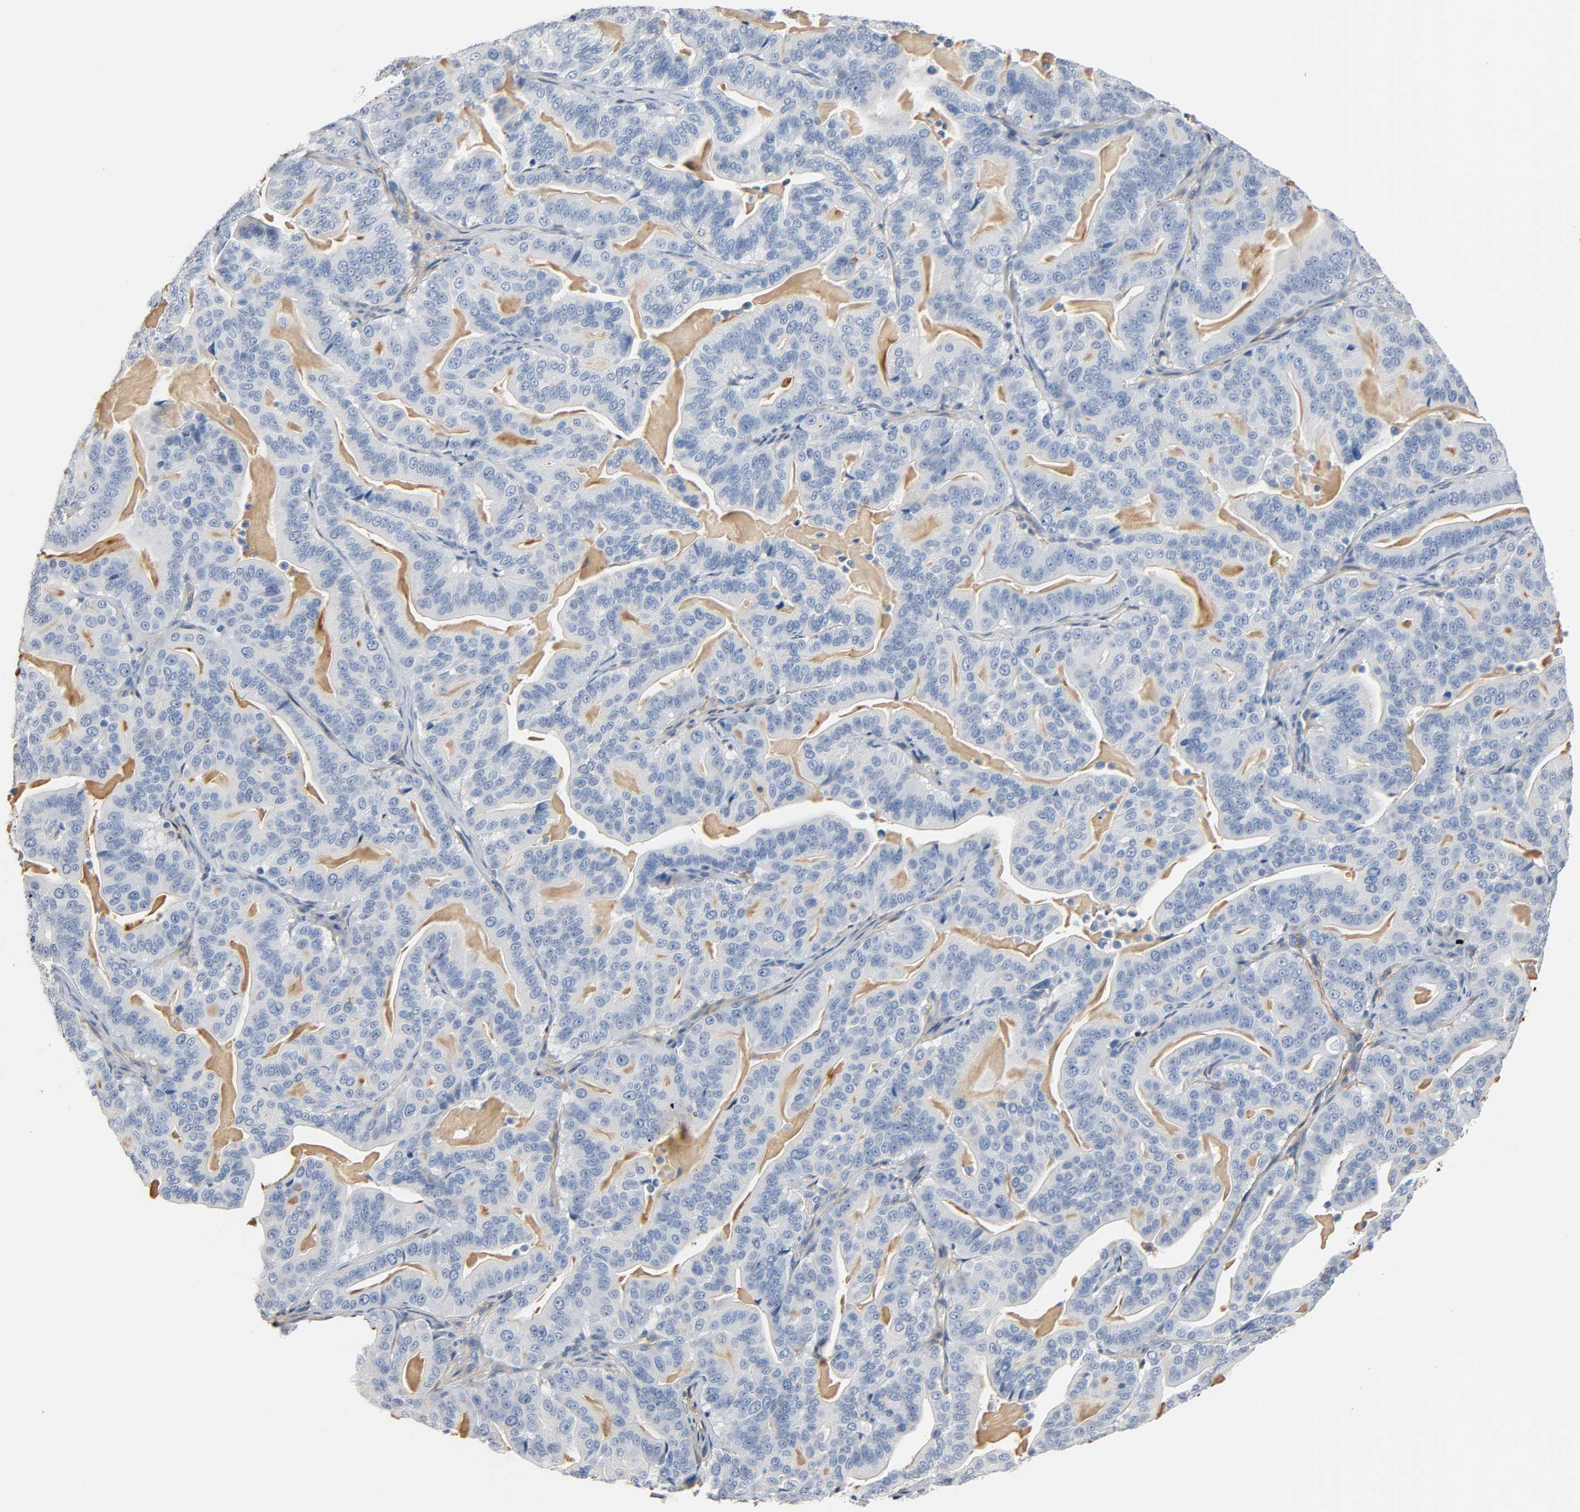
{"staining": {"intensity": "negative", "quantity": "none", "location": "none"}, "tissue": "pancreatic cancer", "cell_type": "Tumor cells", "image_type": "cancer", "snomed": [{"axis": "morphology", "description": "Adenocarcinoma, NOS"}, {"axis": "topography", "description": "Pancreas"}], "caption": "The IHC histopathology image has no significant positivity in tumor cells of pancreatic cancer tissue. (Stains: DAB (3,3'-diaminobenzidine) immunohistochemistry (IHC) with hematoxylin counter stain, Microscopy: brightfield microscopy at high magnification).", "gene": "ANPEP", "patient": {"sex": "male", "age": 63}}